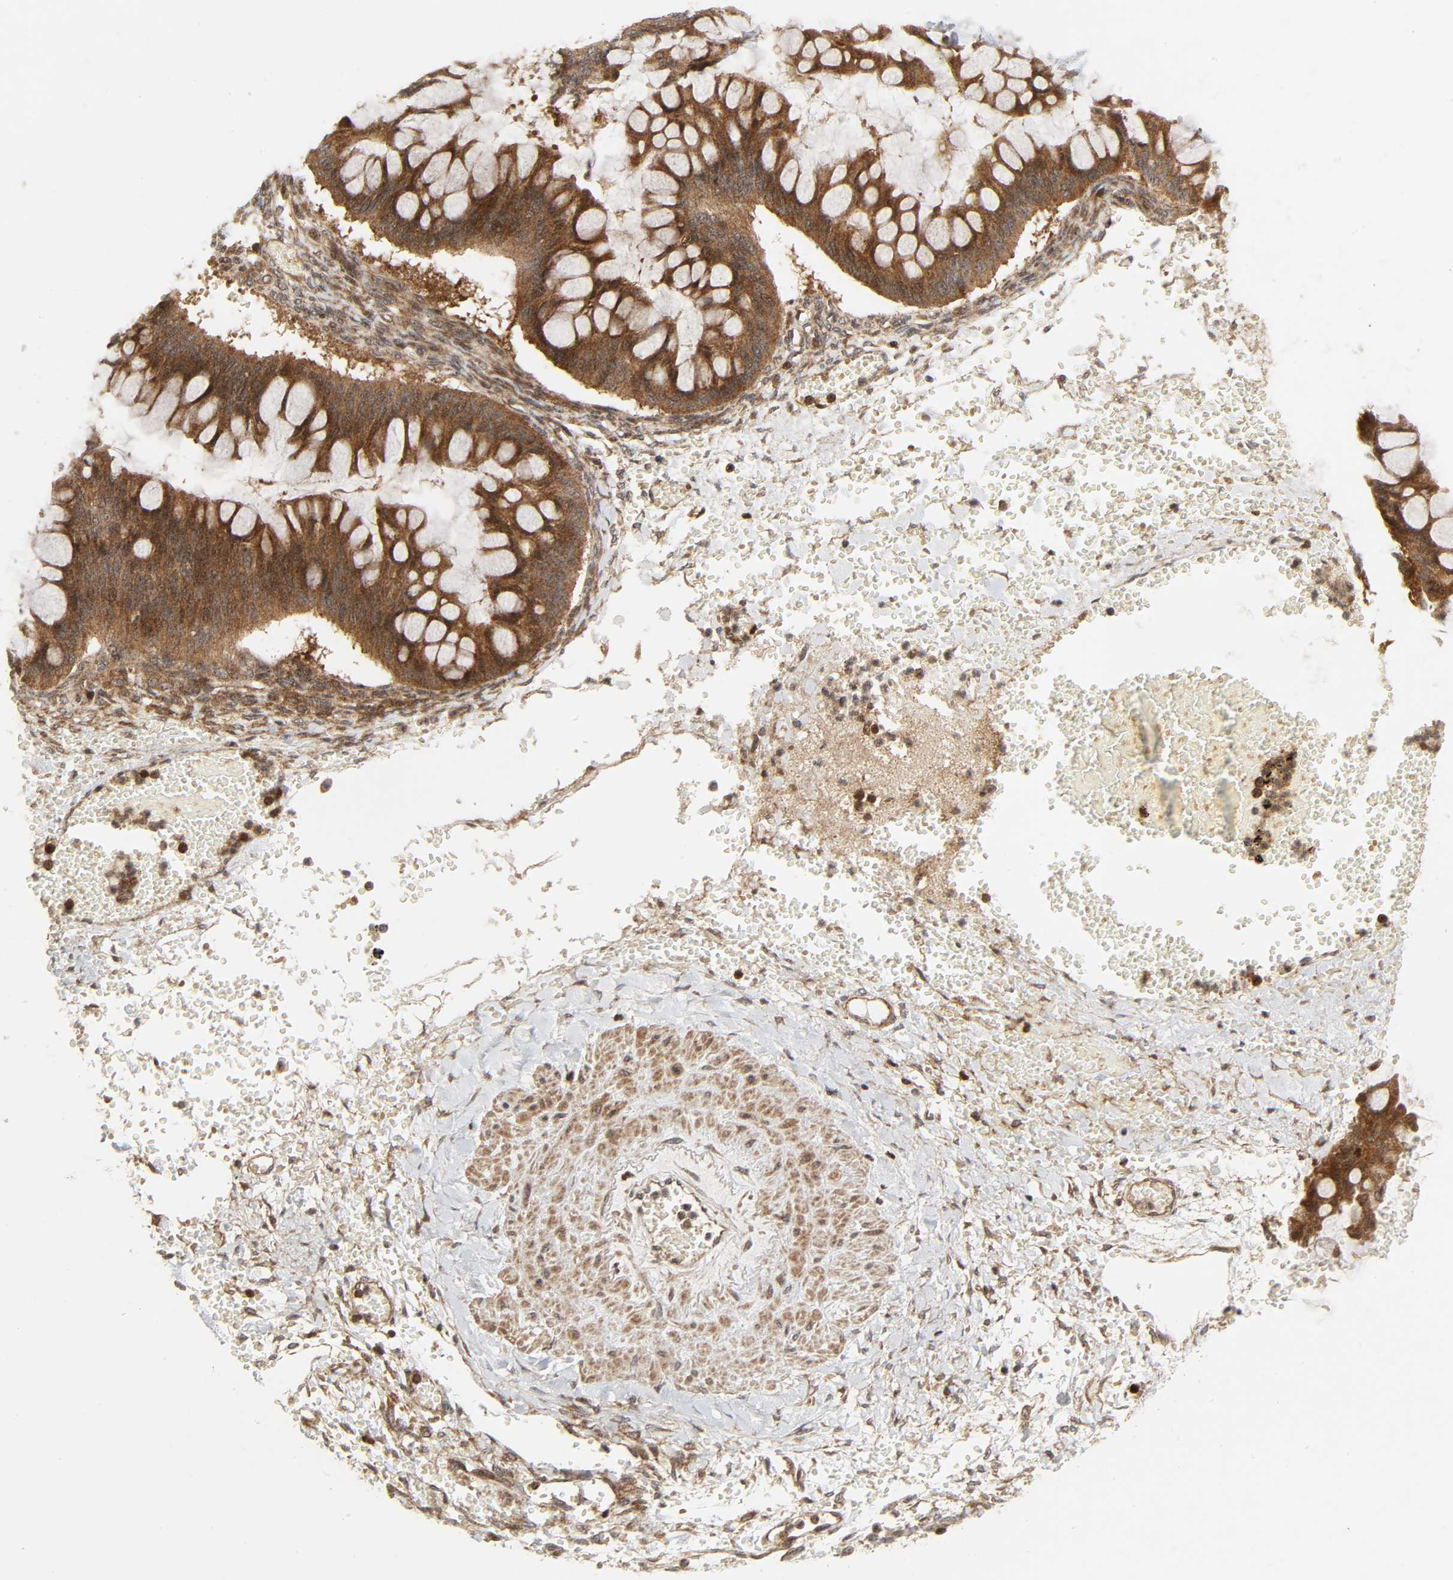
{"staining": {"intensity": "strong", "quantity": ">75%", "location": "cytoplasmic/membranous"}, "tissue": "ovarian cancer", "cell_type": "Tumor cells", "image_type": "cancer", "snomed": [{"axis": "morphology", "description": "Cystadenocarcinoma, mucinous, NOS"}, {"axis": "topography", "description": "Ovary"}], "caption": "This is an image of IHC staining of ovarian mucinous cystadenocarcinoma, which shows strong expression in the cytoplasmic/membranous of tumor cells.", "gene": "CHUK", "patient": {"sex": "female", "age": 73}}